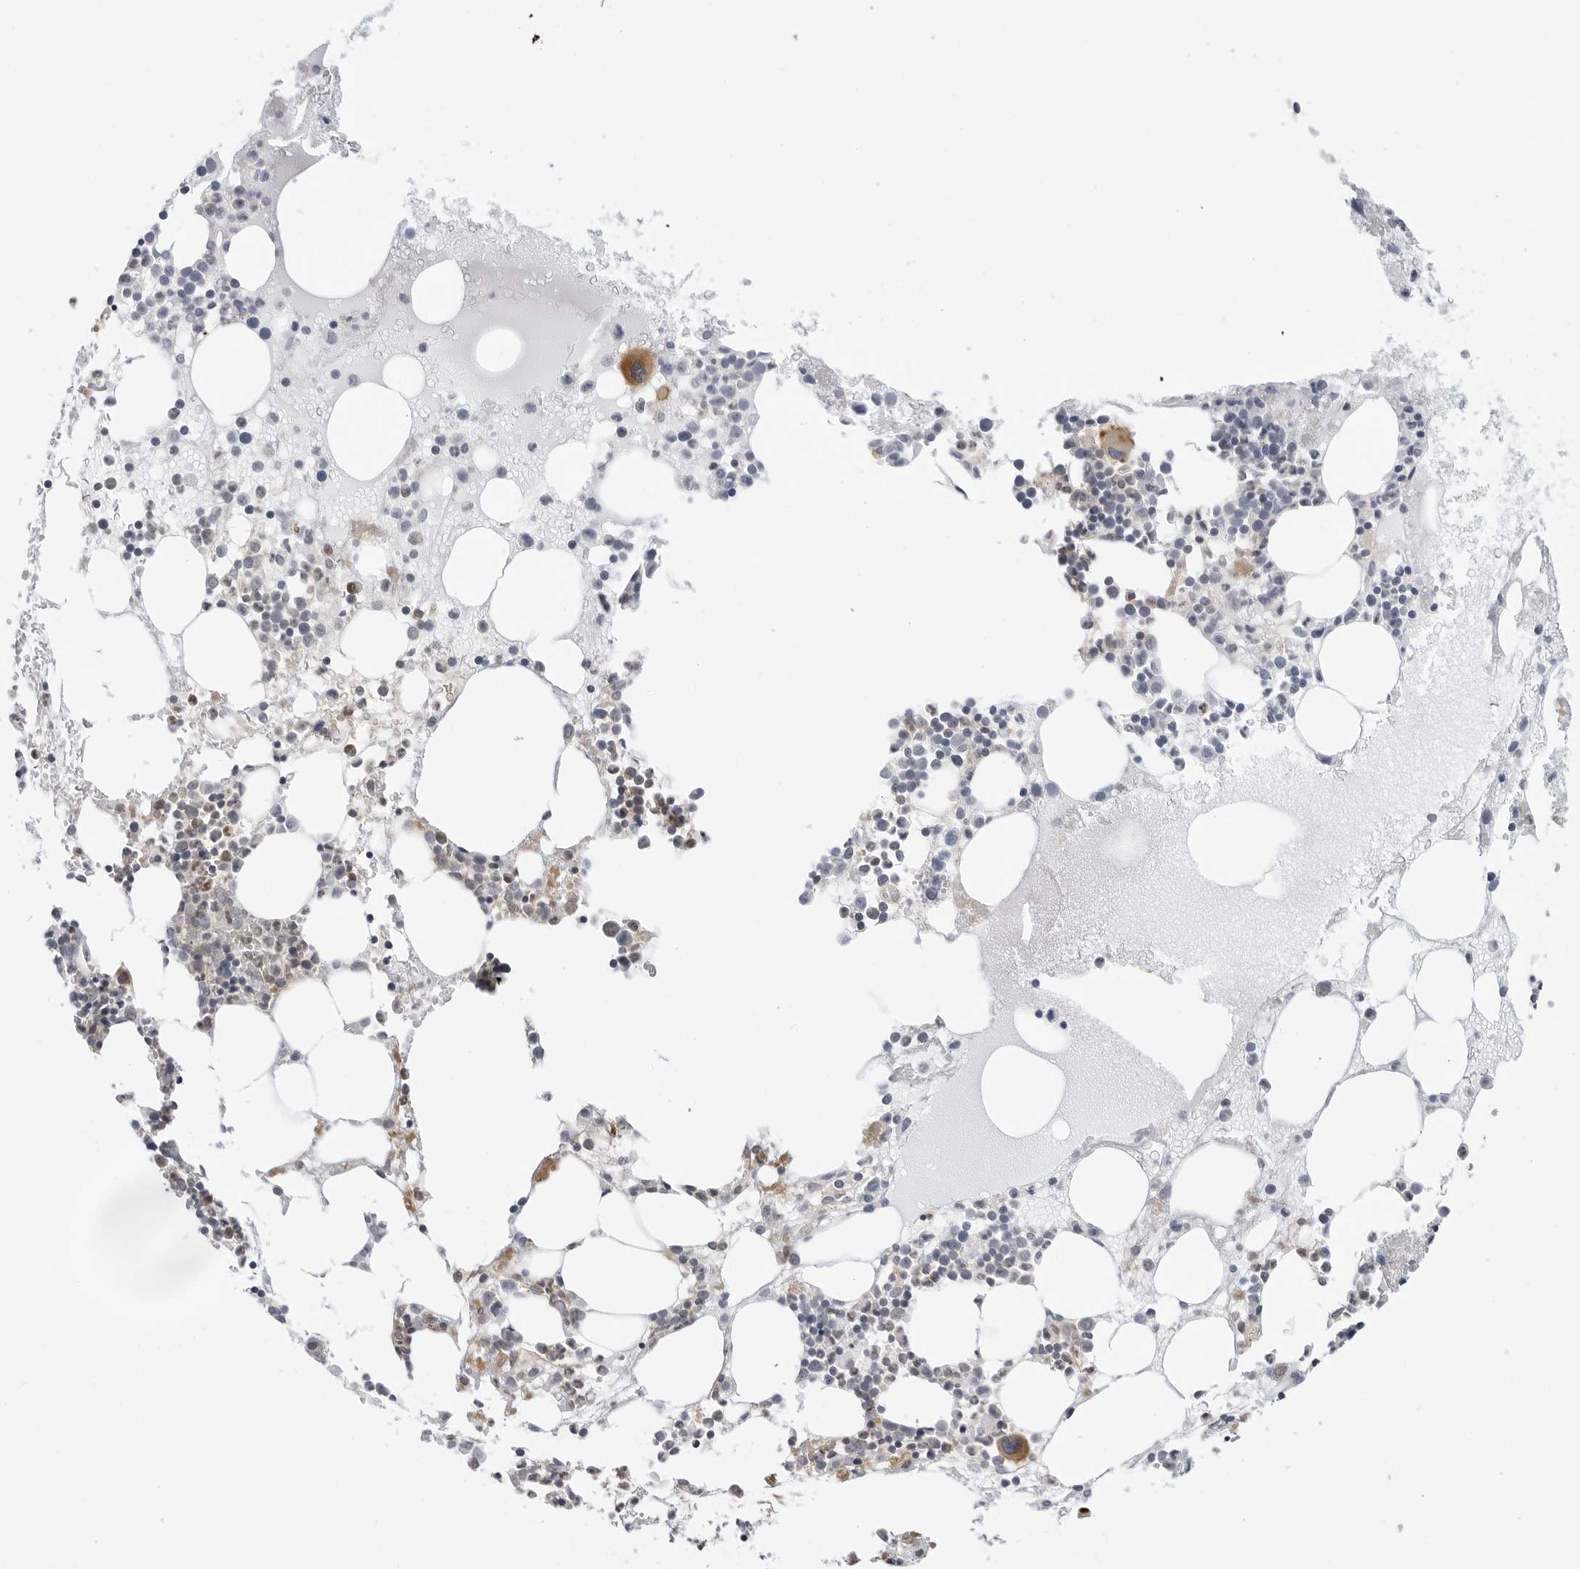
{"staining": {"intensity": "moderate", "quantity": "<25%", "location": "cytoplasmic/membranous"}, "tissue": "bone marrow", "cell_type": "Hematopoietic cells", "image_type": "normal", "snomed": [{"axis": "morphology", "description": "Normal tissue, NOS"}, {"axis": "topography", "description": "Bone marrow"}], "caption": "The immunohistochemical stain labels moderate cytoplasmic/membranous staining in hematopoietic cells of unremarkable bone marrow. (DAB IHC, brown staining for protein, blue staining for nuclei).", "gene": "STXBP3", "patient": {"sex": "female", "age": 52}}